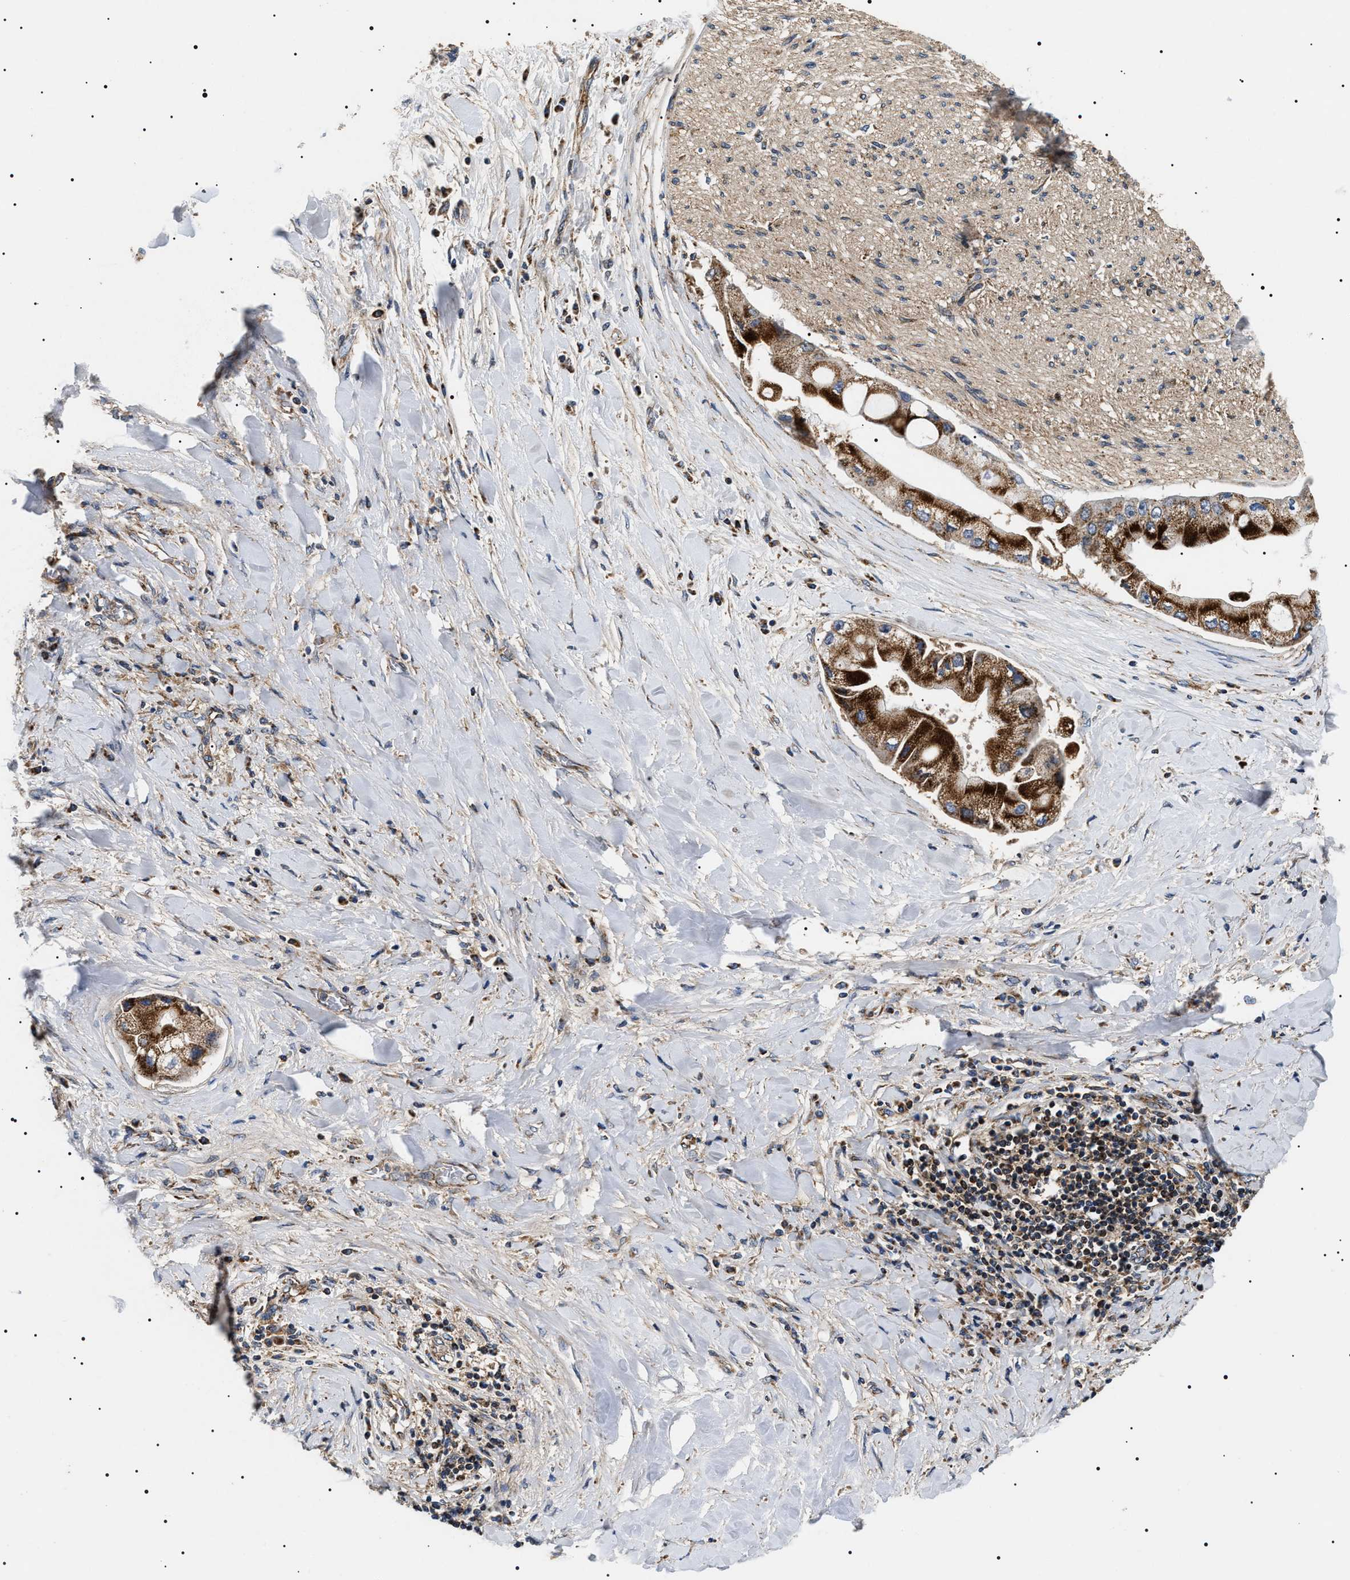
{"staining": {"intensity": "strong", "quantity": ">75%", "location": "cytoplasmic/membranous"}, "tissue": "liver cancer", "cell_type": "Tumor cells", "image_type": "cancer", "snomed": [{"axis": "morphology", "description": "Cholangiocarcinoma"}, {"axis": "topography", "description": "Liver"}], "caption": "The image demonstrates immunohistochemical staining of liver cancer (cholangiocarcinoma). There is strong cytoplasmic/membranous expression is present in about >75% of tumor cells. (DAB (3,3'-diaminobenzidine) = brown stain, brightfield microscopy at high magnification).", "gene": "OXSM", "patient": {"sex": "male", "age": 50}}